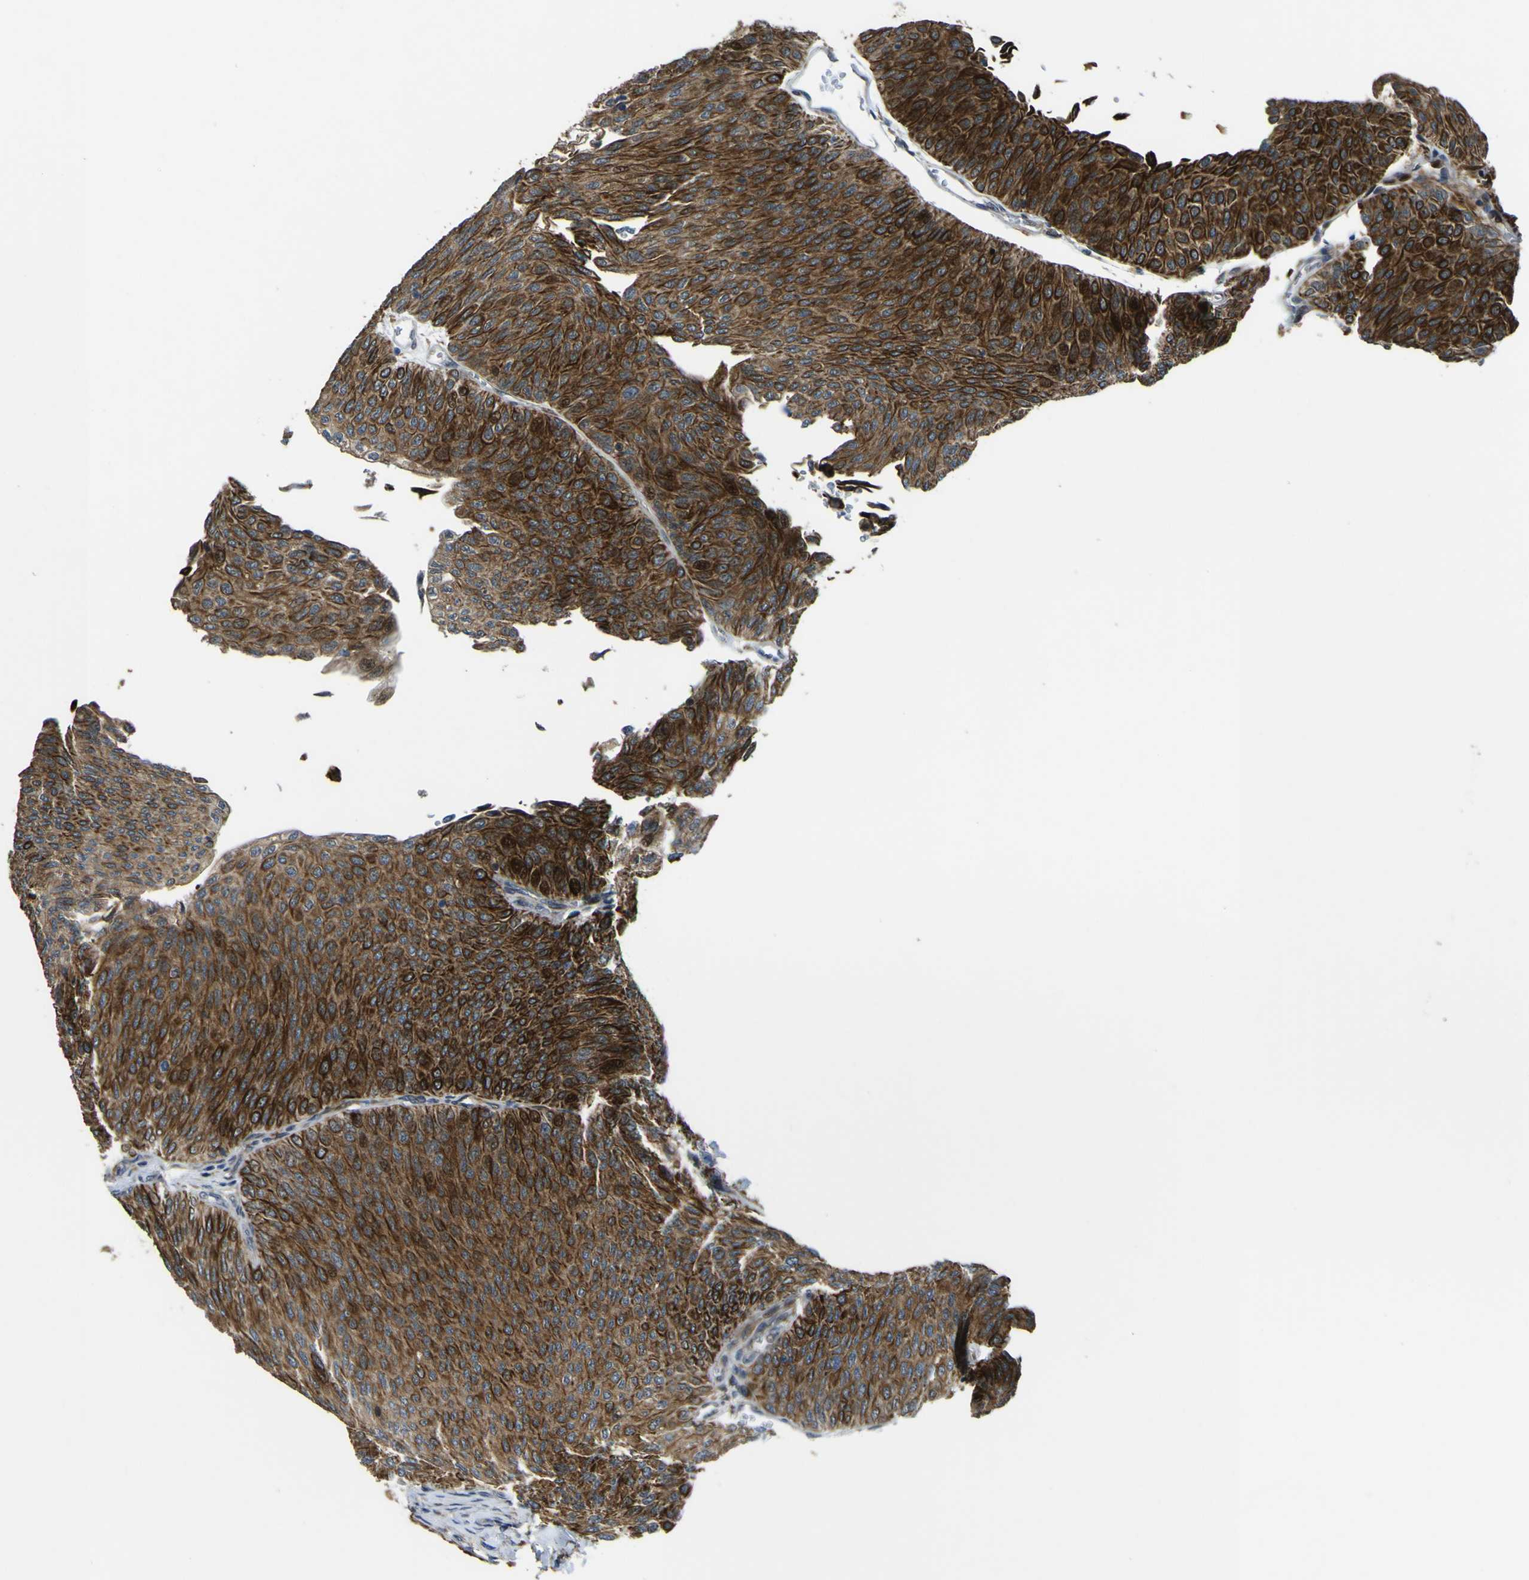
{"staining": {"intensity": "strong", "quantity": ">75%", "location": "cytoplasmic/membranous"}, "tissue": "urothelial cancer", "cell_type": "Tumor cells", "image_type": "cancer", "snomed": [{"axis": "morphology", "description": "Urothelial carcinoma, Low grade"}, {"axis": "topography", "description": "Urinary bladder"}], "caption": "Immunohistochemical staining of low-grade urothelial carcinoma exhibits high levels of strong cytoplasmic/membranous staining in about >75% of tumor cells.", "gene": "LBHD1", "patient": {"sex": "male", "age": 78}}